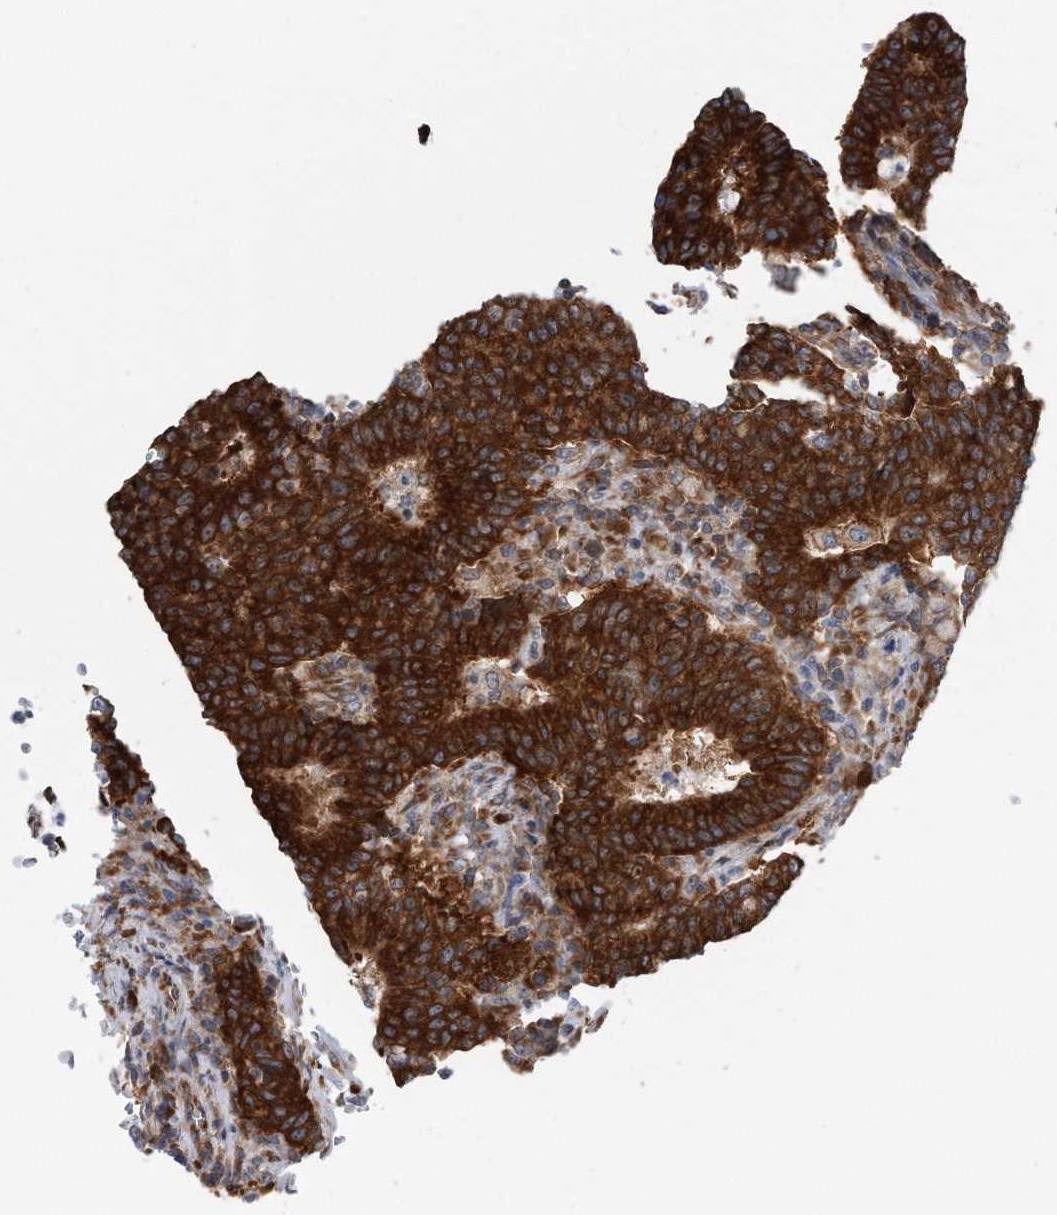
{"staining": {"intensity": "strong", "quantity": ">75%", "location": "cytoplasmic/membranous"}, "tissue": "colorectal cancer", "cell_type": "Tumor cells", "image_type": "cancer", "snomed": [{"axis": "morphology", "description": "Adenocarcinoma, NOS"}, {"axis": "topography", "description": "Colon"}], "caption": "IHC image of colorectal cancer stained for a protein (brown), which shows high levels of strong cytoplasmic/membranous staining in approximately >75% of tumor cells.", "gene": "RPL26L1", "patient": {"sex": "female", "age": 75}}